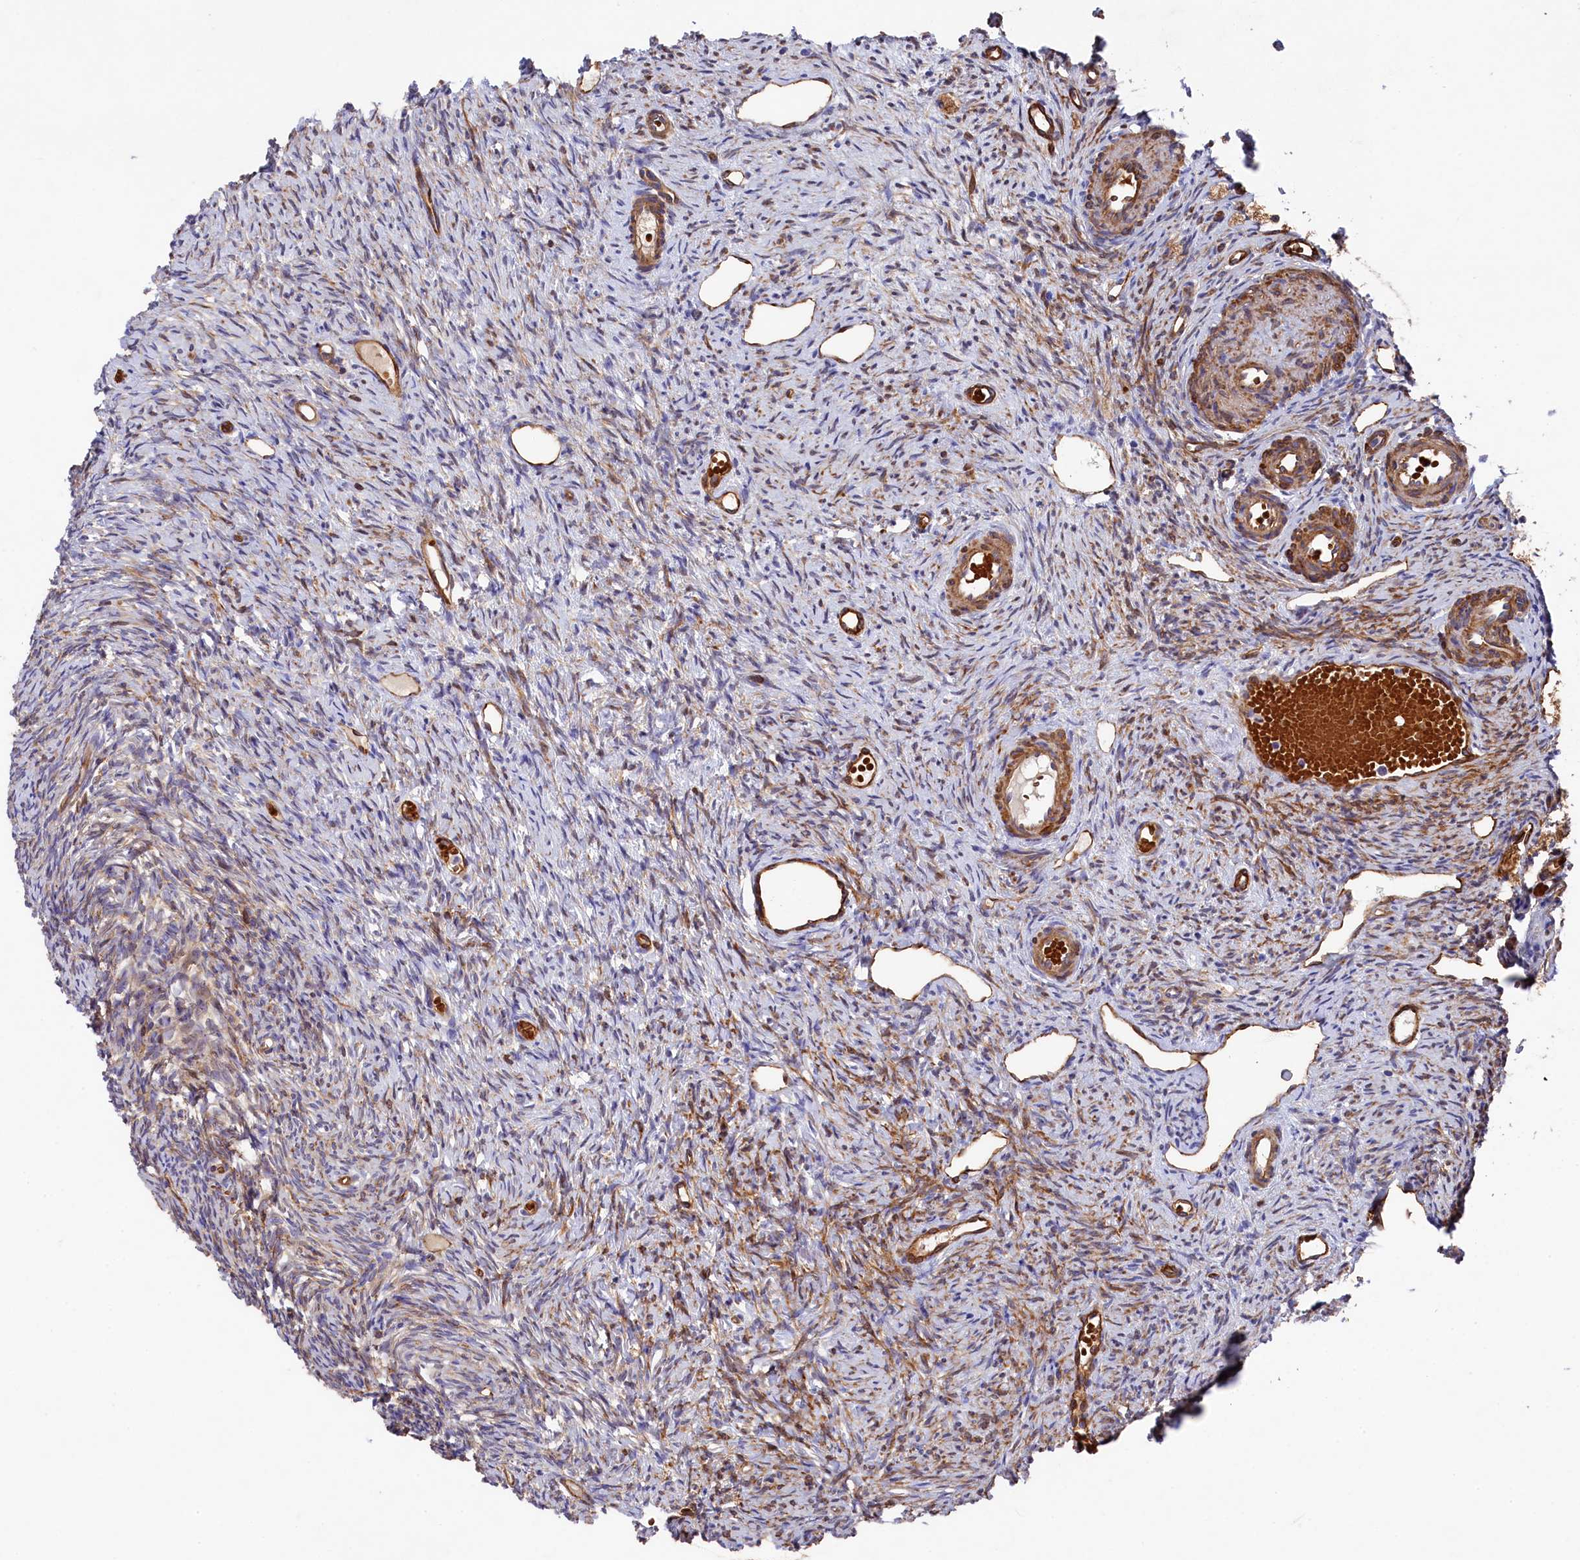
{"staining": {"intensity": "moderate", "quantity": "25%-75%", "location": "cytoplasmic/membranous"}, "tissue": "ovary", "cell_type": "Ovarian stroma cells", "image_type": "normal", "snomed": [{"axis": "morphology", "description": "Normal tissue, NOS"}, {"axis": "topography", "description": "Ovary"}], "caption": "Ovarian stroma cells show medium levels of moderate cytoplasmic/membranous positivity in approximately 25%-75% of cells in benign human ovary.", "gene": "LHFPL4", "patient": {"sex": "female", "age": 51}}